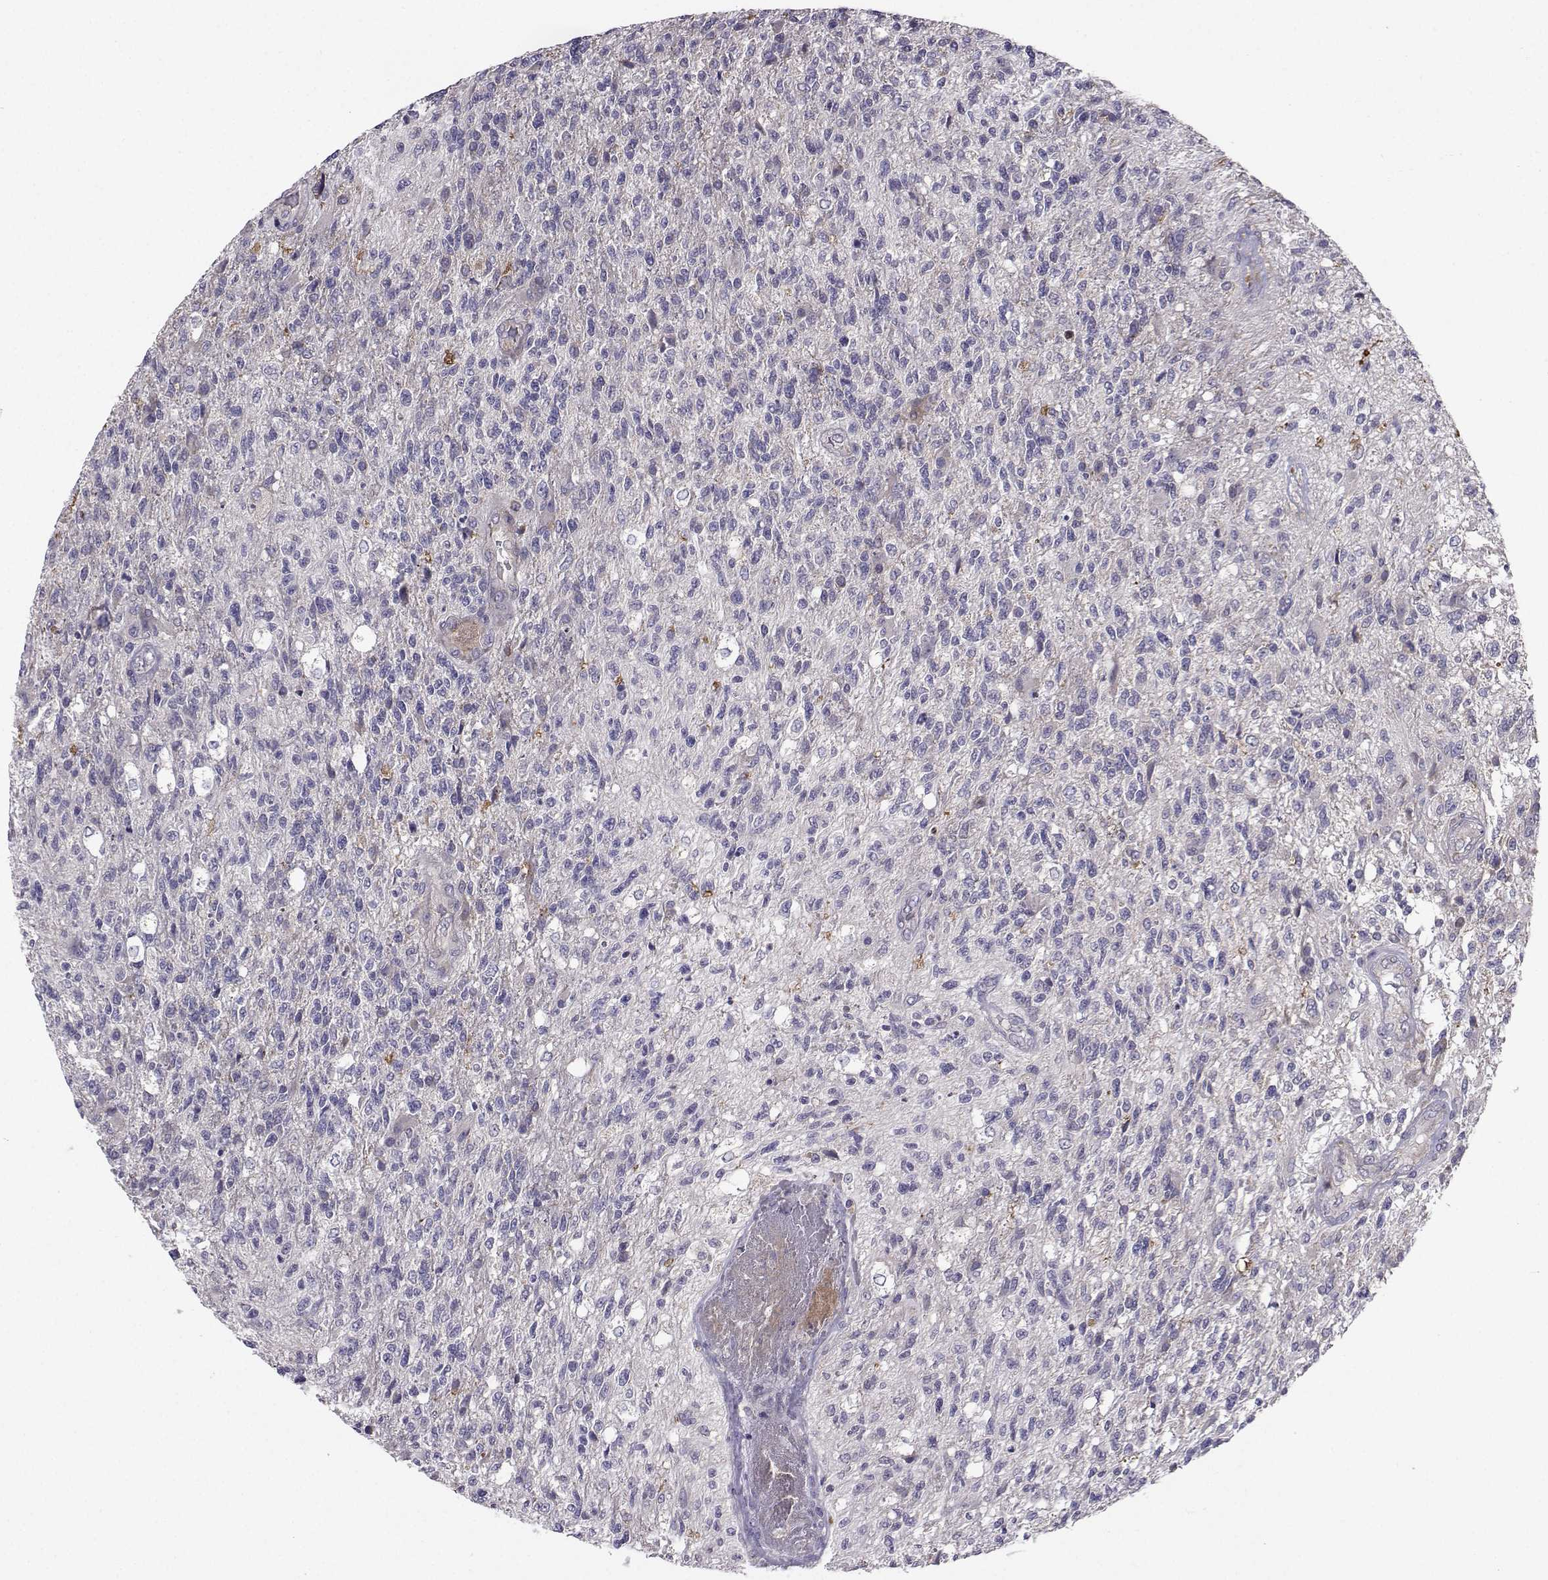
{"staining": {"intensity": "negative", "quantity": "none", "location": "none"}, "tissue": "glioma", "cell_type": "Tumor cells", "image_type": "cancer", "snomed": [{"axis": "morphology", "description": "Glioma, malignant, High grade"}, {"axis": "topography", "description": "Brain"}], "caption": "DAB (3,3'-diaminobenzidine) immunohistochemical staining of malignant glioma (high-grade) demonstrates no significant positivity in tumor cells.", "gene": "STXBP5", "patient": {"sex": "male", "age": 56}}